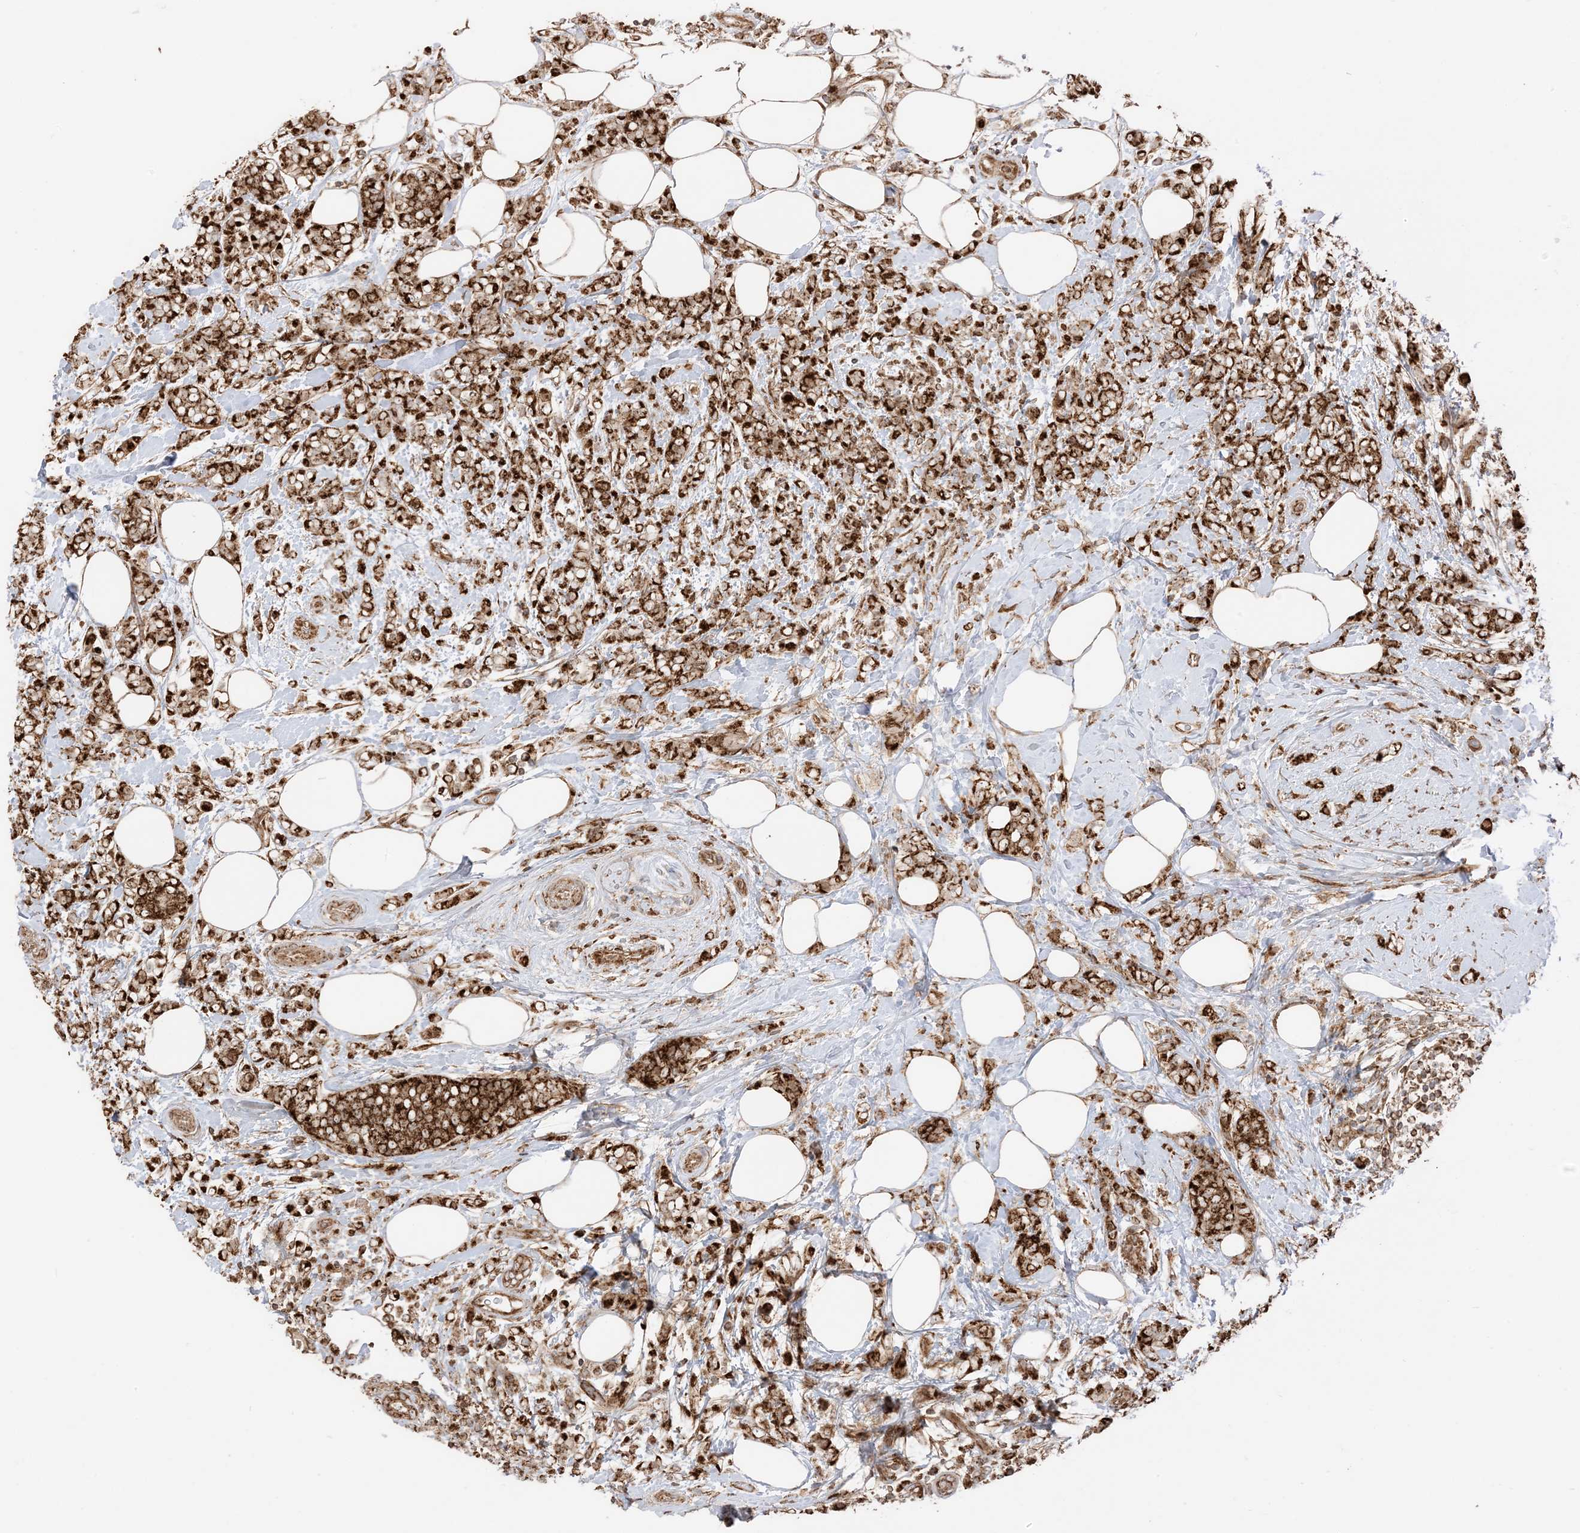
{"staining": {"intensity": "strong", "quantity": ">75%", "location": "cytoplasmic/membranous"}, "tissue": "breast cancer", "cell_type": "Tumor cells", "image_type": "cancer", "snomed": [{"axis": "morphology", "description": "Lobular carcinoma"}, {"axis": "topography", "description": "Breast"}], "caption": "There is high levels of strong cytoplasmic/membranous staining in tumor cells of lobular carcinoma (breast), as demonstrated by immunohistochemical staining (brown color).", "gene": "N4BP3", "patient": {"sex": "female", "age": 58}}